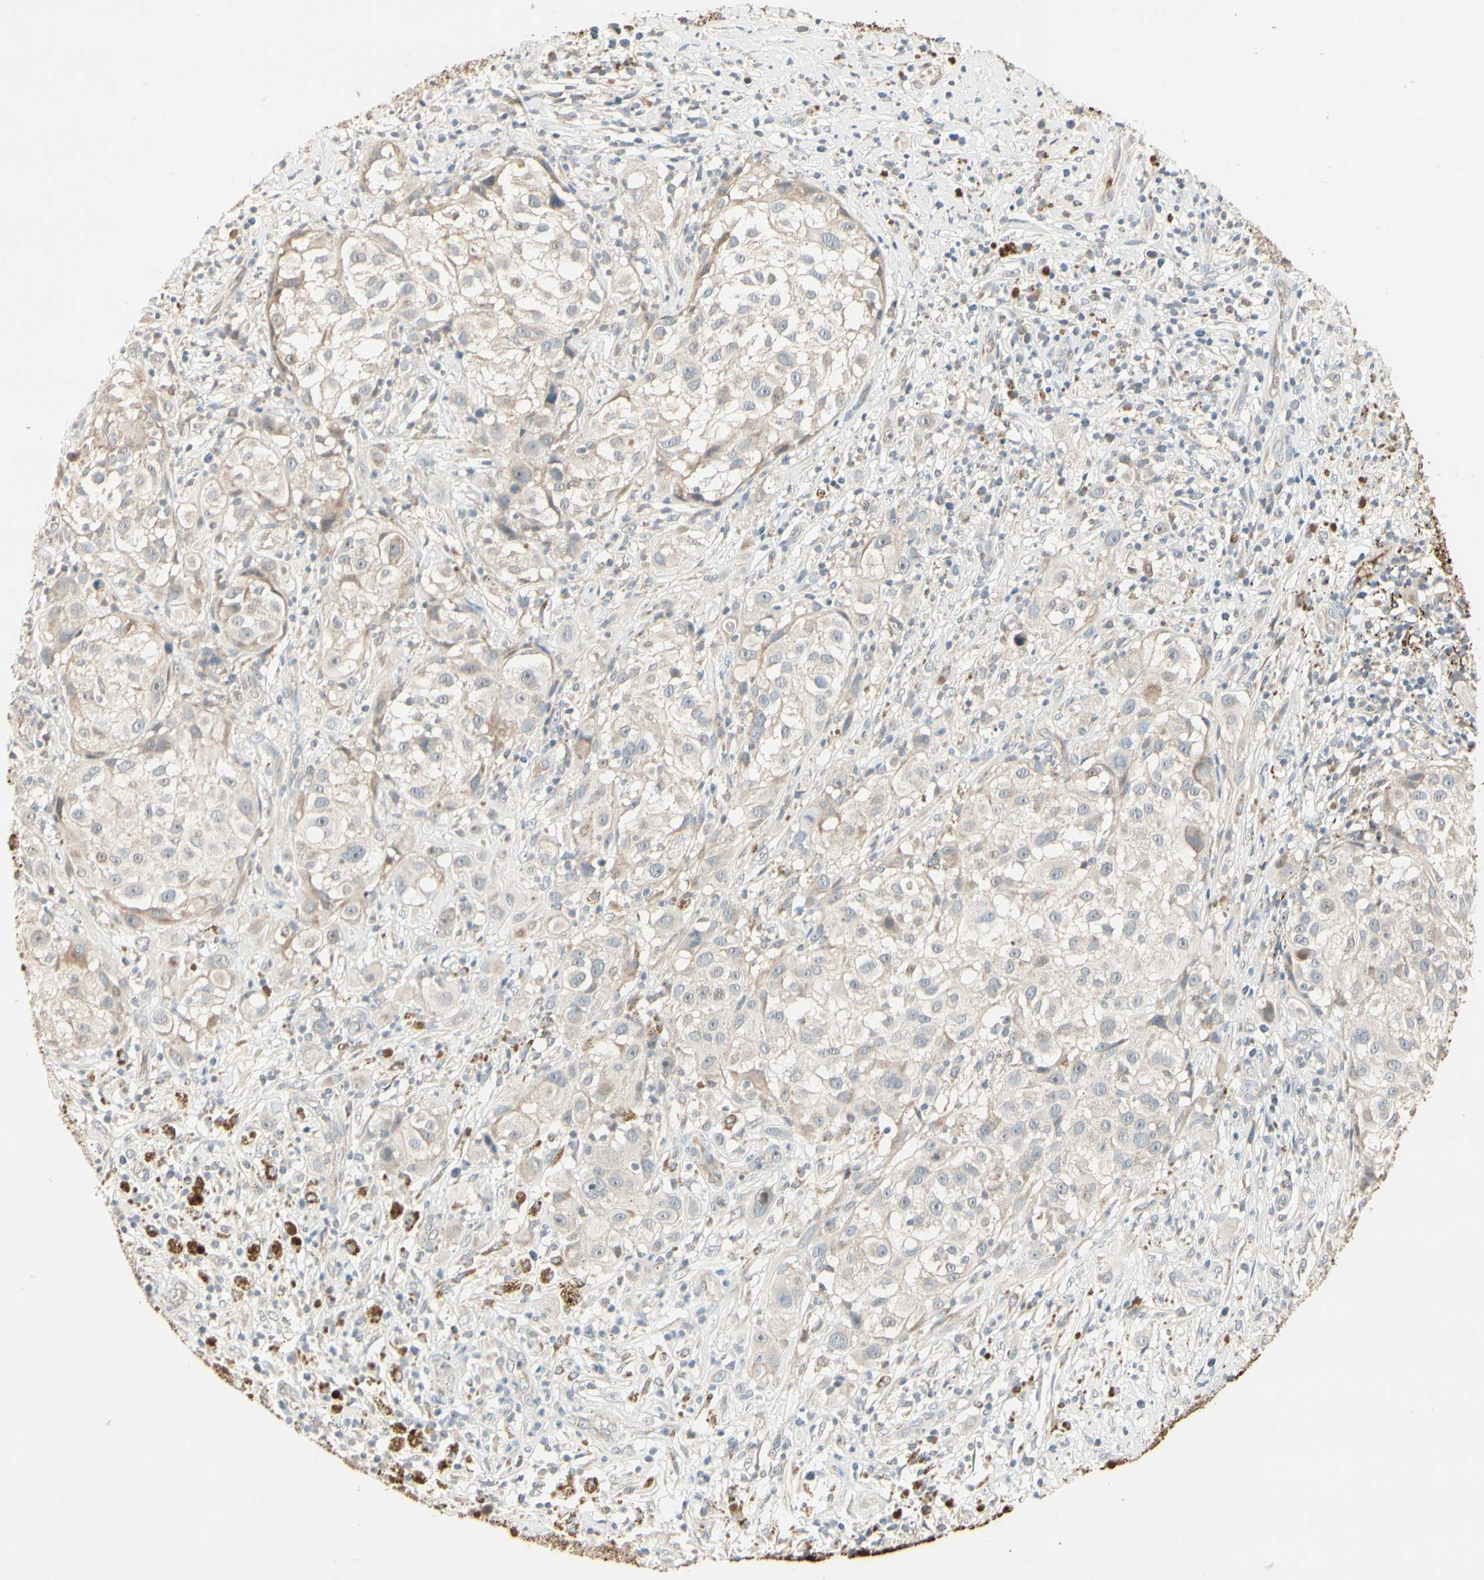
{"staining": {"intensity": "weak", "quantity": "25%-75%", "location": "cytoplasmic/membranous"}, "tissue": "melanoma", "cell_type": "Tumor cells", "image_type": "cancer", "snomed": [{"axis": "morphology", "description": "Necrosis, NOS"}, {"axis": "morphology", "description": "Malignant melanoma, NOS"}, {"axis": "topography", "description": "Skin"}], "caption": "Immunohistochemical staining of melanoma demonstrates weak cytoplasmic/membranous protein positivity in about 25%-75% of tumor cells.", "gene": "SKIL", "patient": {"sex": "female", "age": 87}}